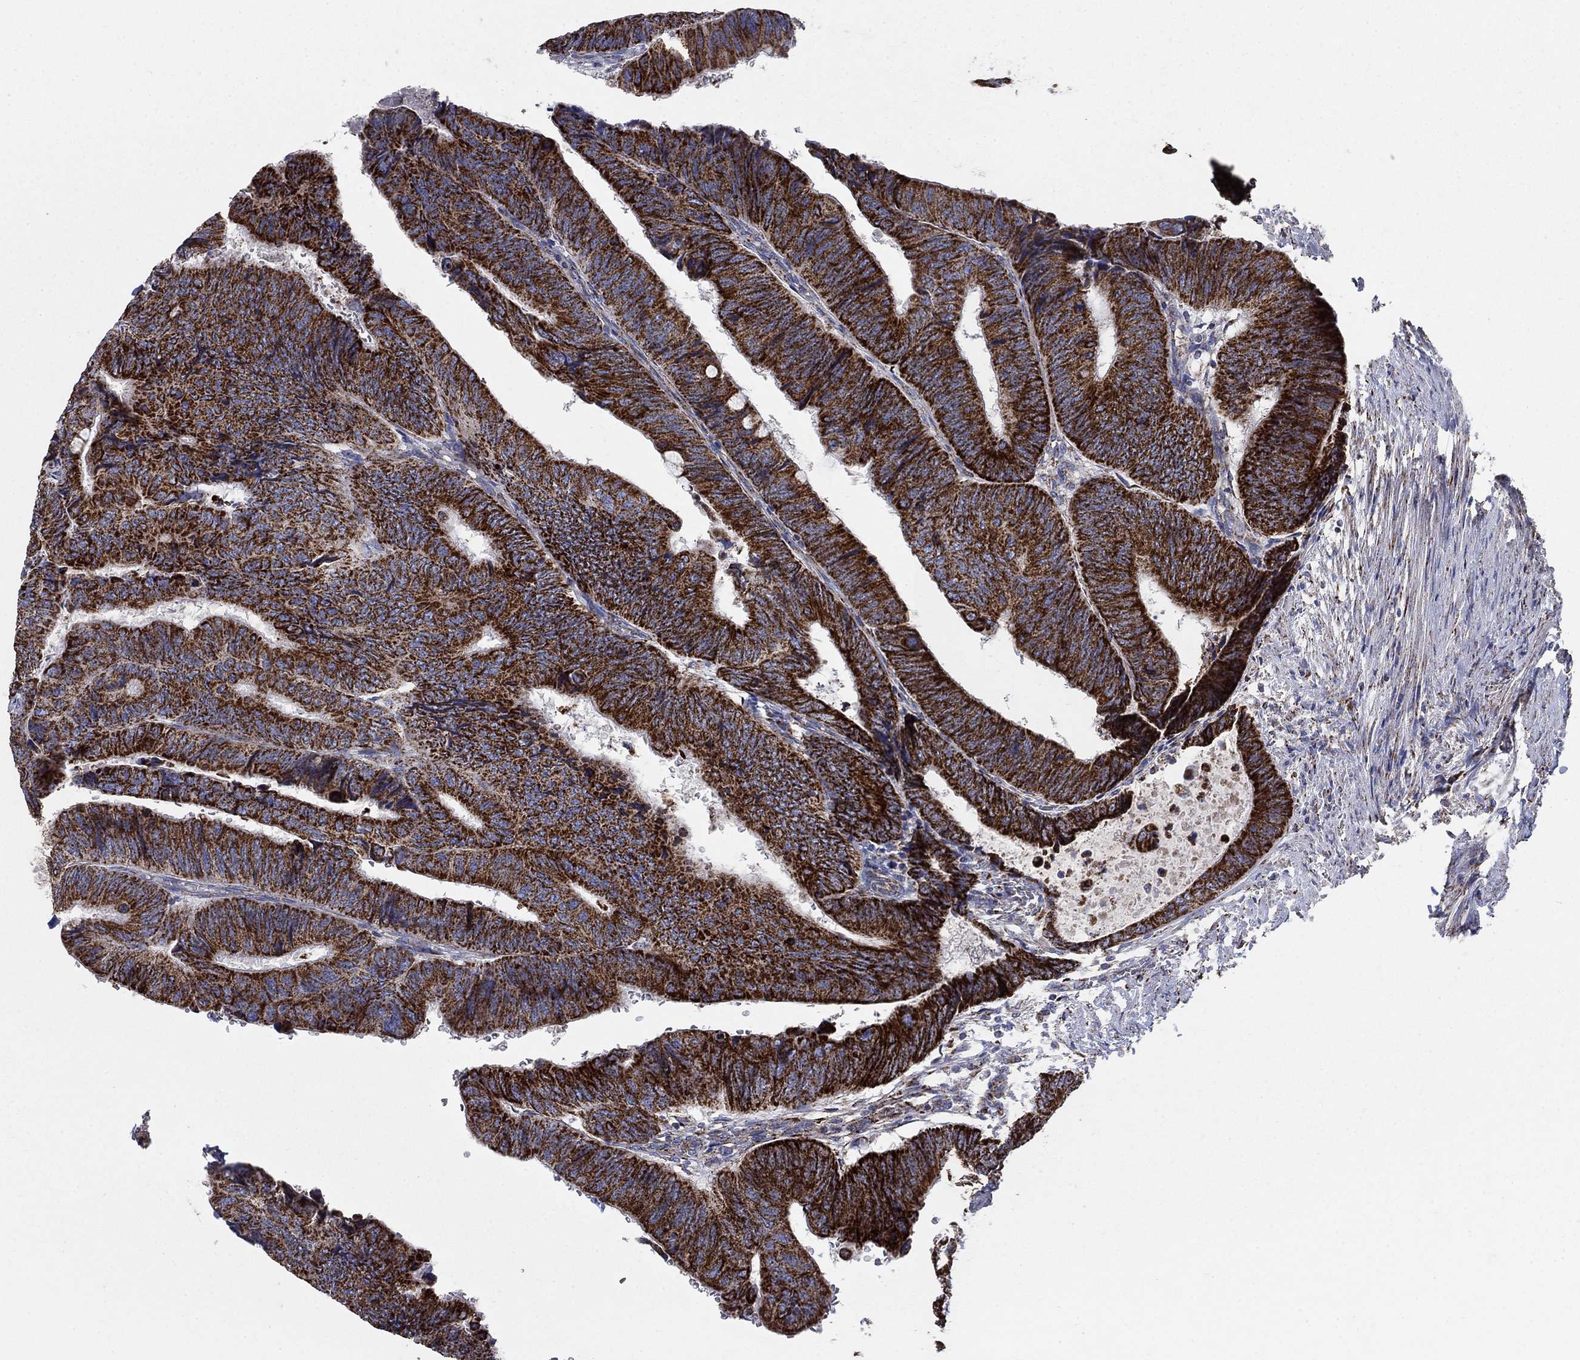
{"staining": {"intensity": "strong", "quantity": ">75%", "location": "cytoplasmic/membranous"}, "tissue": "colorectal cancer", "cell_type": "Tumor cells", "image_type": "cancer", "snomed": [{"axis": "morphology", "description": "Normal tissue, NOS"}, {"axis": "morphology", "description": "Adenocarcinoma, NOS"}, {"axis": "topography", "description": "Rectum"}, {"axis": "topography", "description": "Peripheral nerve tissue"}], "caption": "Strong cytoplasmic/membranous positivity for a protein is identified in about >75% of tumor cells of colorectal adenocarcinoma using IHC.", "gene": "PNPLA2", "patient": {"sex": "male", "age": 92}}